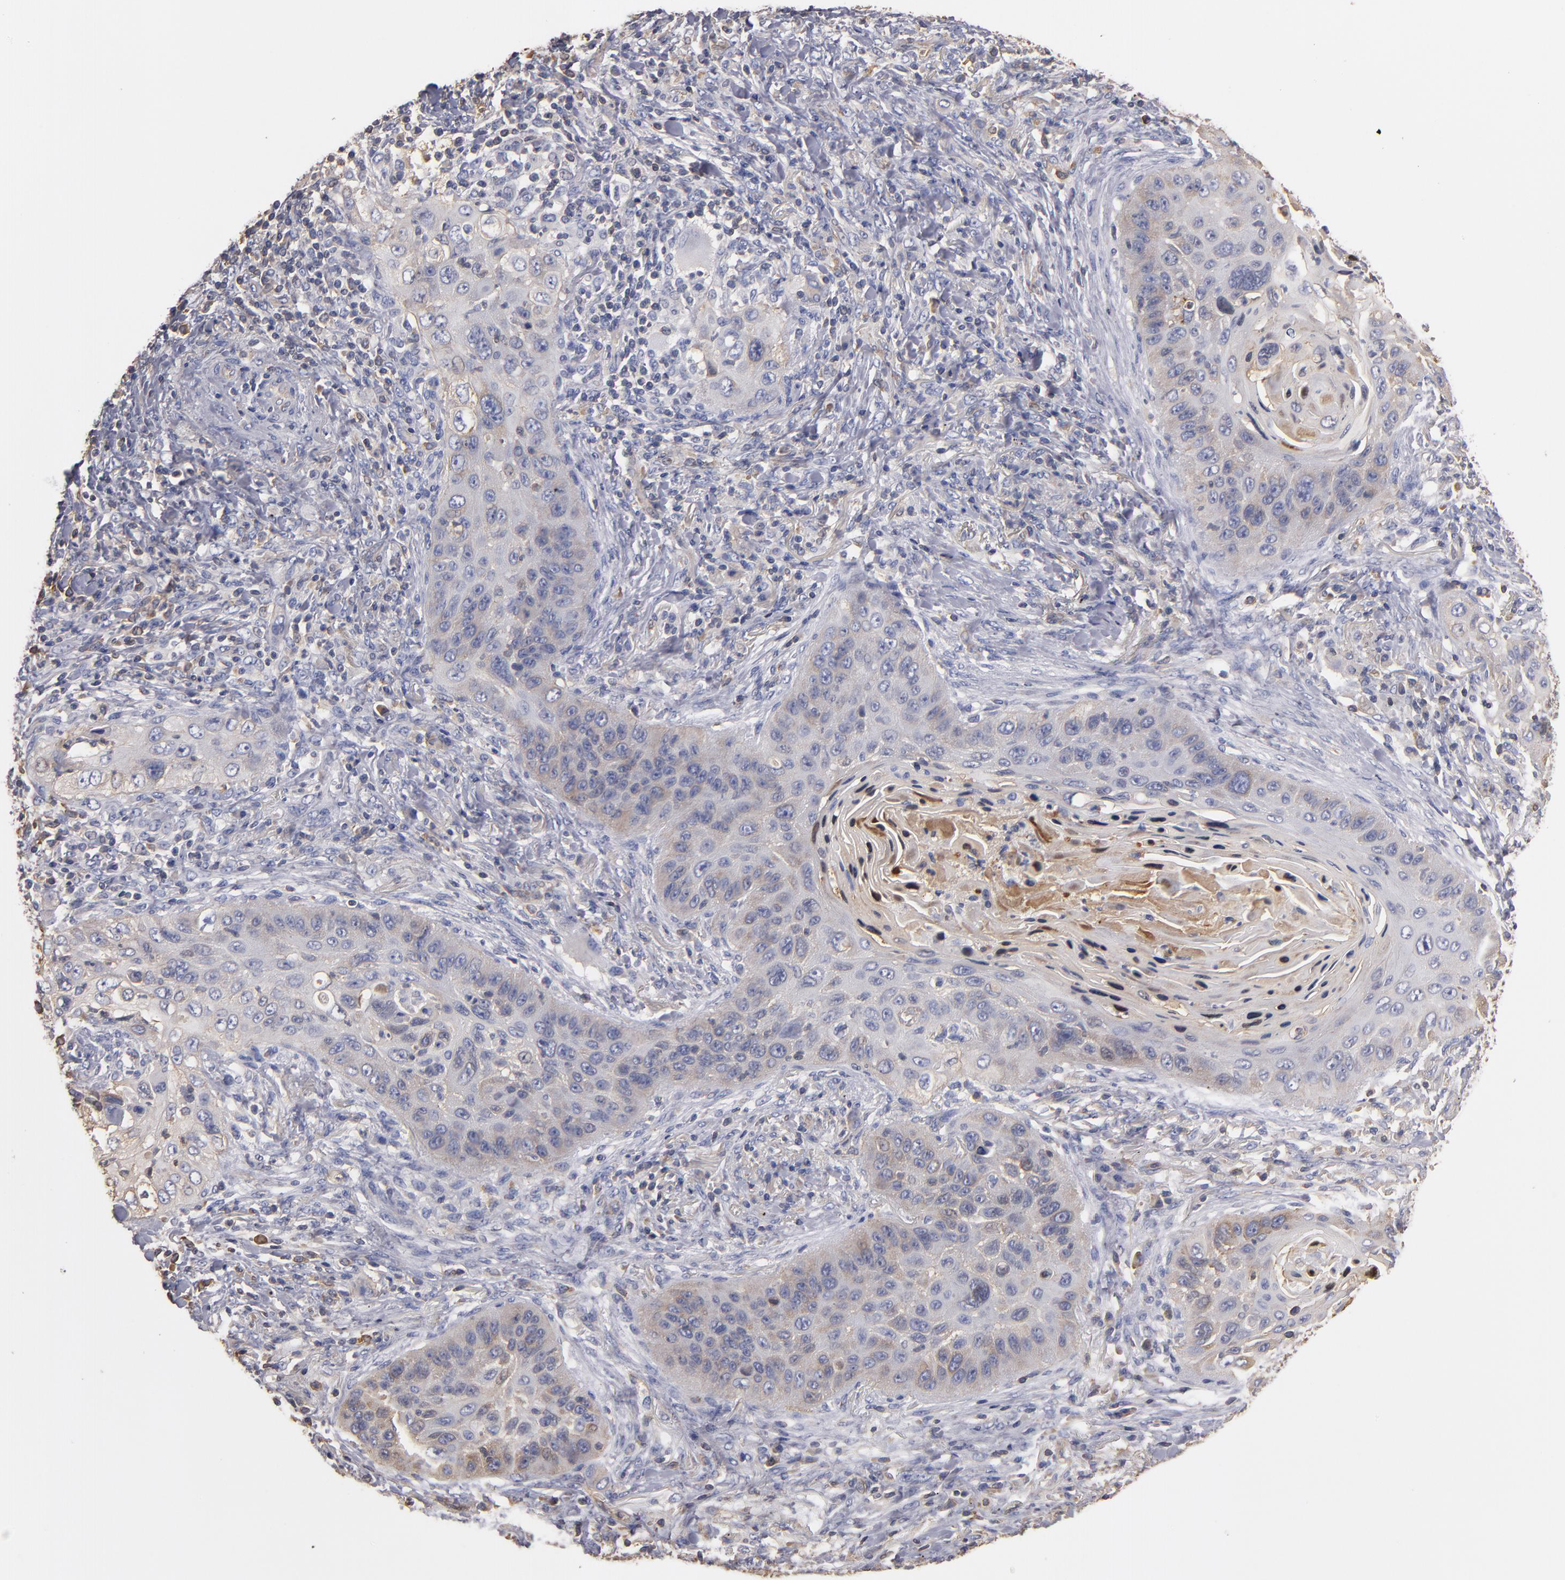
{"staining": {"intensity": "weak", "quantity": "25%-75%", "location": "cytoplasmic/membranous"}, "tissue": "lung cancer", "cell_type": "Tumor cells", "image_type": "cancer", "snomed": [{"axis": "morphology", "description": "Squamous cell carcinoma, NOS"}, {"axis": "topography", "description": "Lung"}], "caption": "Lung cancer (squamous cell carcinoma) tissue reveals weak cytoplasmic/membranous positivity in about 25%-75% of tumor cells, visualized by immunohistochemistry.", "gene": "ESYT2", "patient": {"sex": "female", "age": 67}}